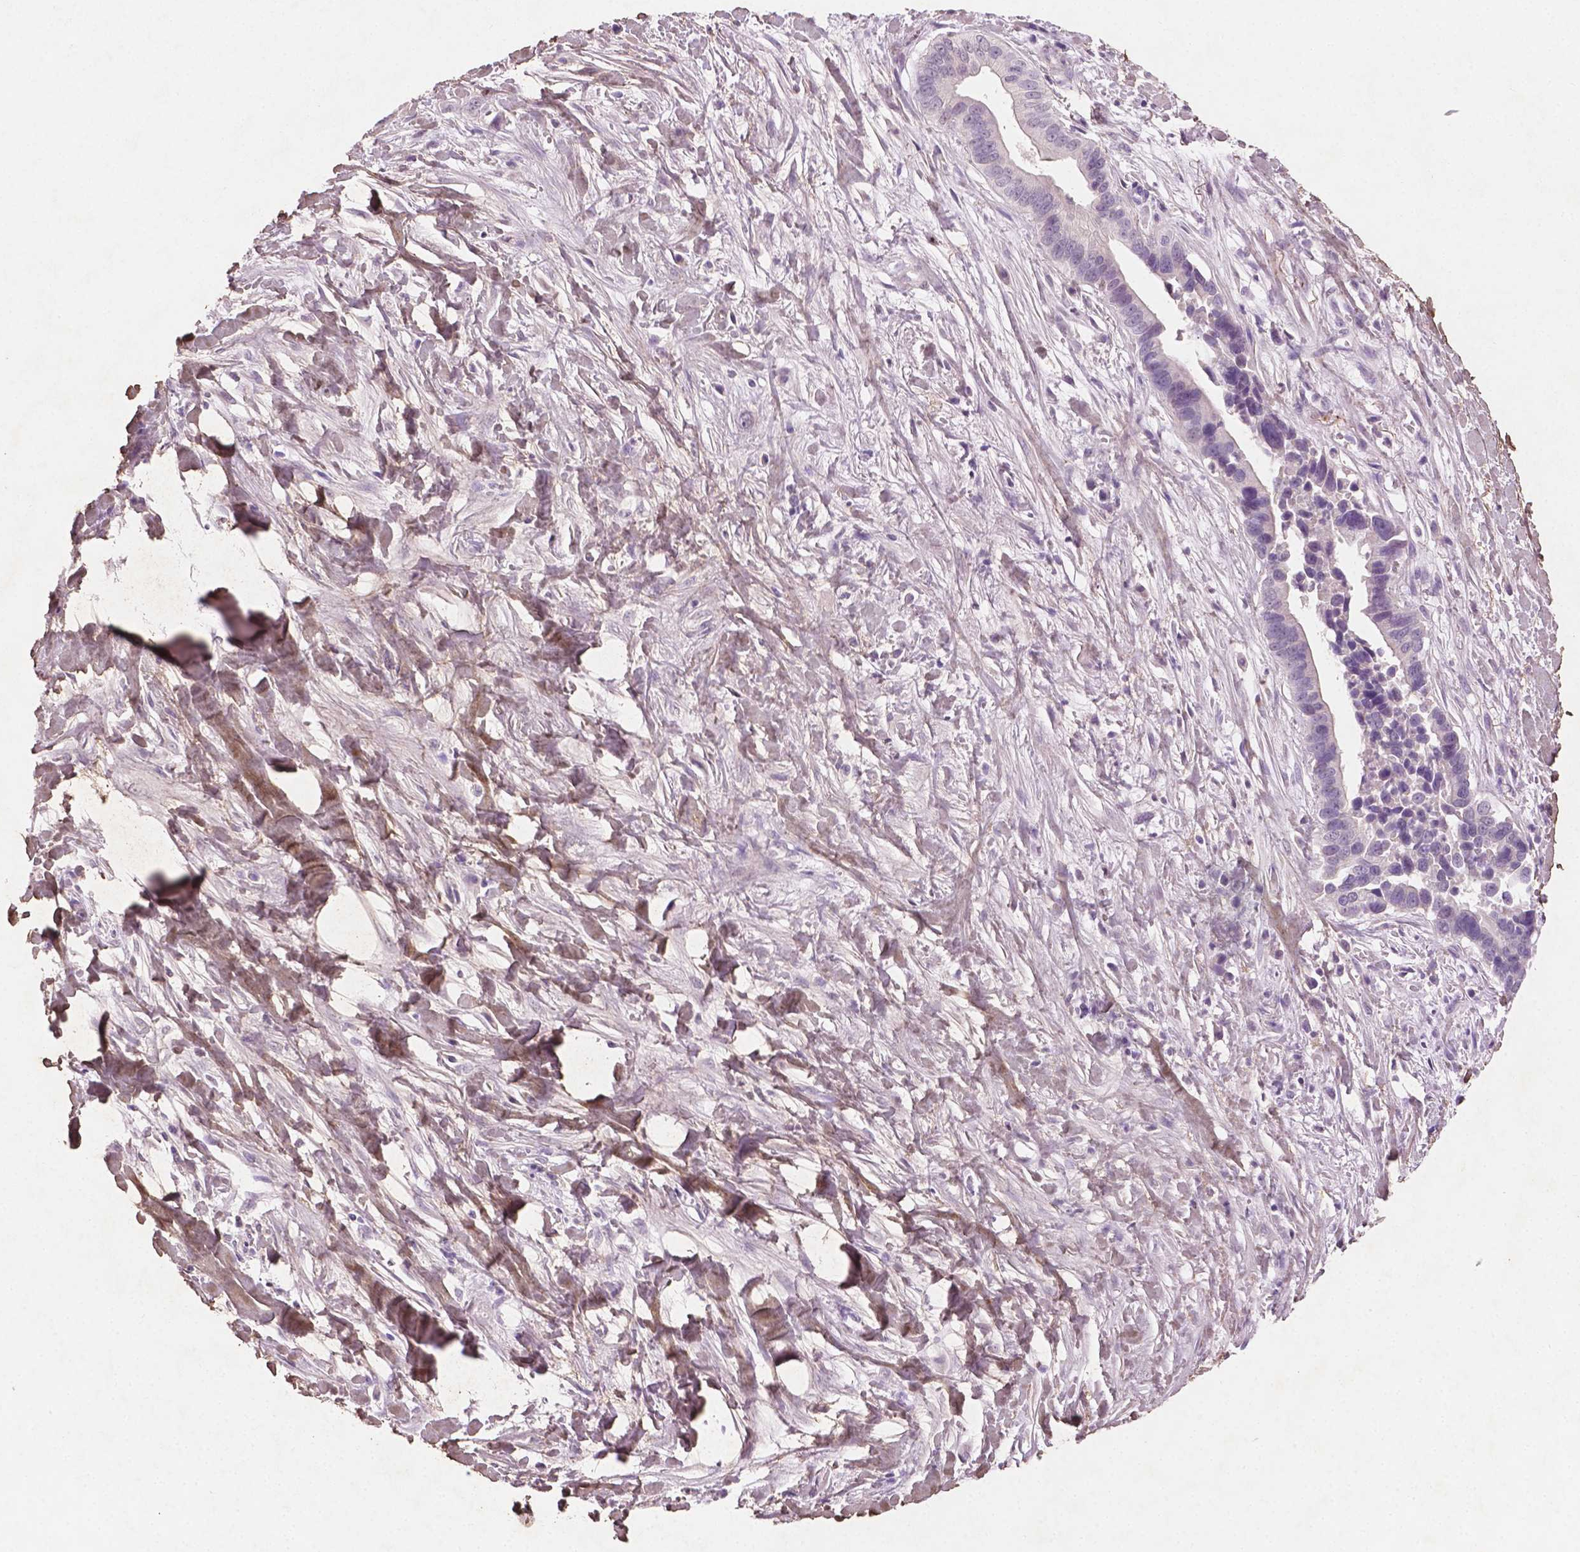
{"staining": {"intensity": "negative", "quantity": "none", "location": "none"}, "tissue": "liver cancer", "cell_type": "Tumor cells", "image_type": "cancer", "snomed": [{"axis": "morphology", "description": "Cholangiocarcinoma"}, {"axis": "topography", "description": "Liver"}], "caption": "Tumor cells show no significant positivity in cholangiocarcinoma (liver). The staining was performed using DAB (3,3'-diaminobenzidine) to visualize the protein expression in brown, while the nuclei were stained in blue with hematoxylin (Magnification: 20x).", "gene": "DLG2", "patient": {"sex": "female", "age": 79}}